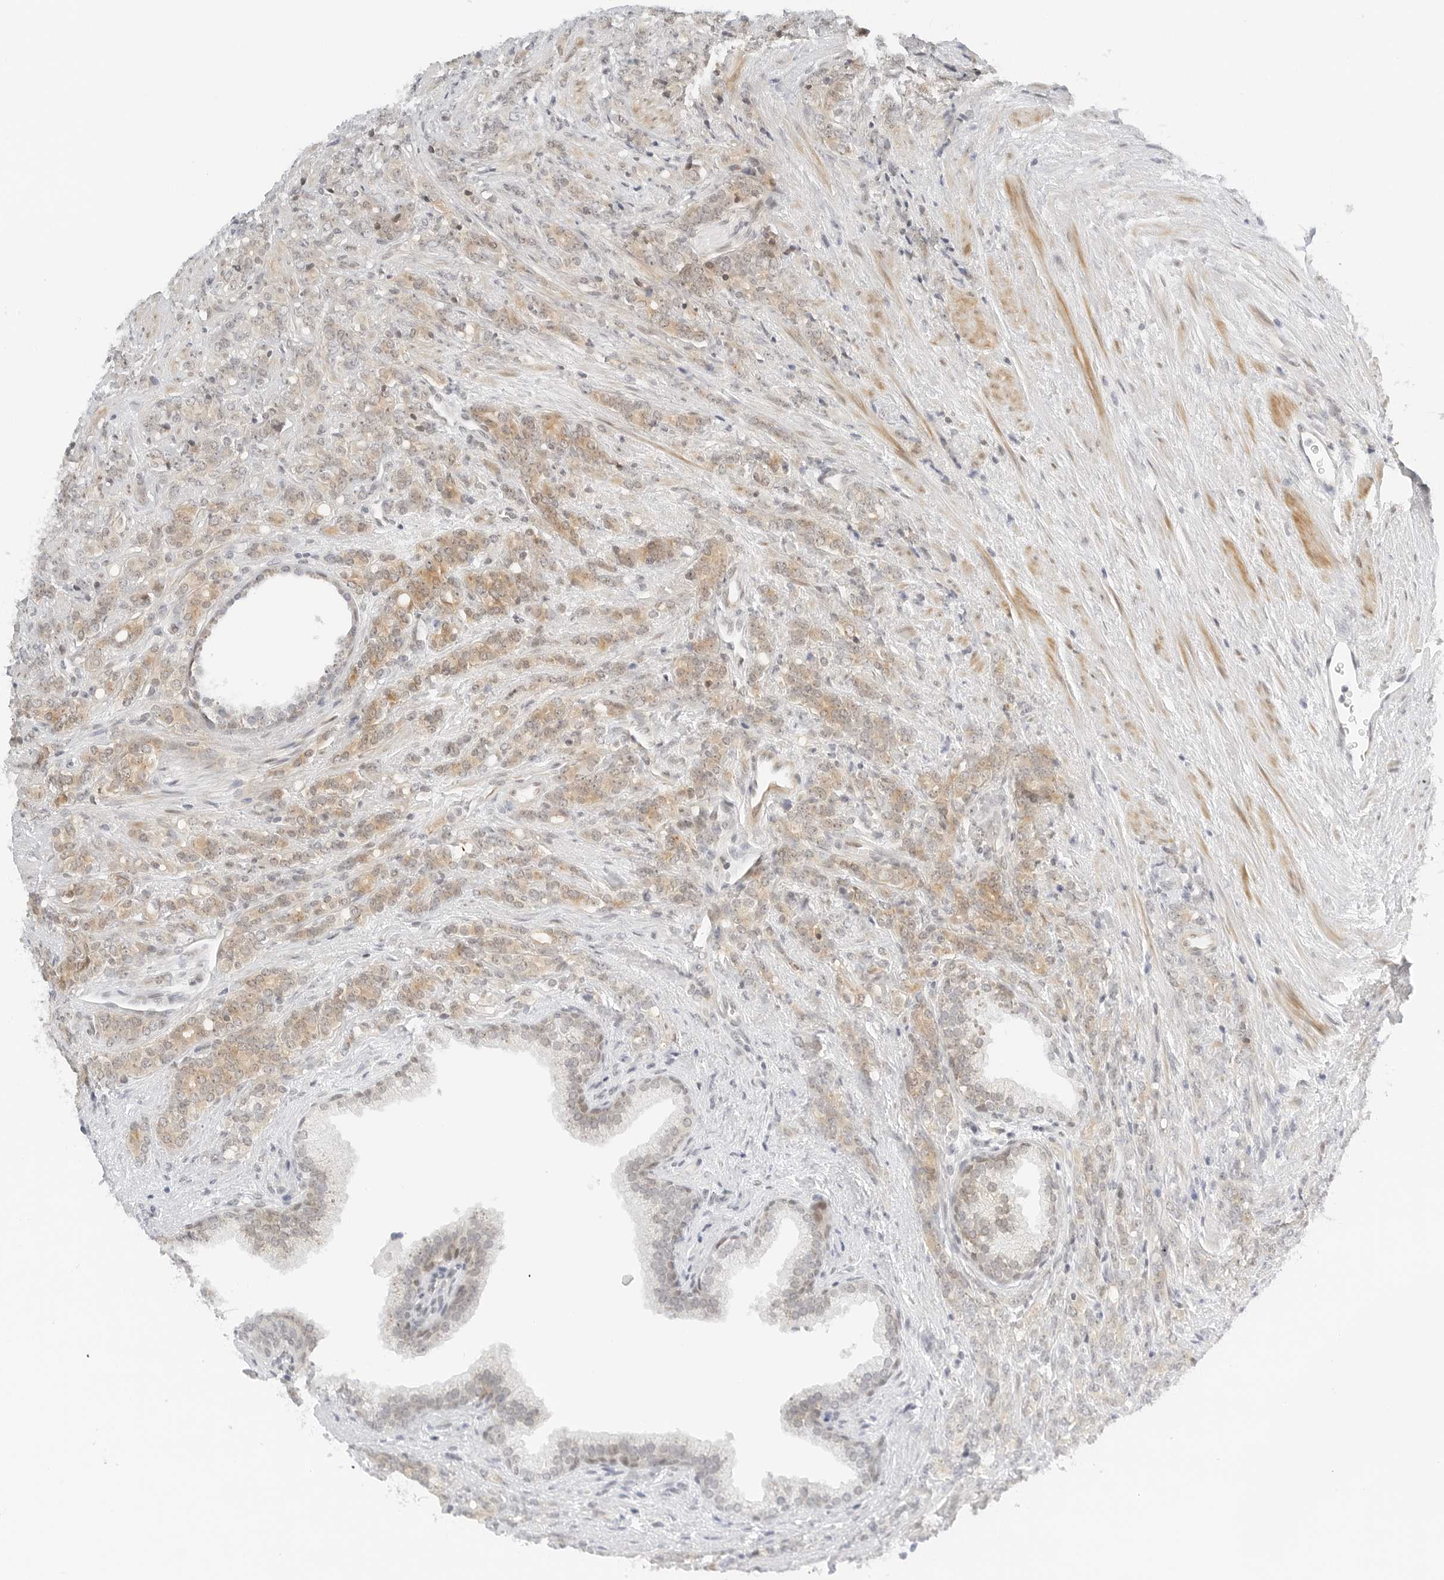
{"staining": {"intensity": "moderate", "quantity": ">75%", "location": "cytoplasmic/membranous"}, "tissue": "prostate cancer", "cell_type": "Tumor cells", "image_type": "cancer", "snomed": [{"axis": "morphology", "description": "Adenocarcinoma, High grade"}, {"axis": "topography", "description": "Prostate"}], "caption": "Immunohistochemistry staining of adenocarcinoma (high-grade) (prostate), which displays medium levels of moderate cytoplasmic/membranous staining in approximately >75% of tumor cells indicating moderate cytoplasmic/membranous protein staining. The staining was performed using DAB (3,3'-diaminobenzidine) (brown) for protein detection and nuclei were counterstained in hematoxylin (blue).", "gene": "NEO1", "patient": {"sex": "male", "age": 62}}